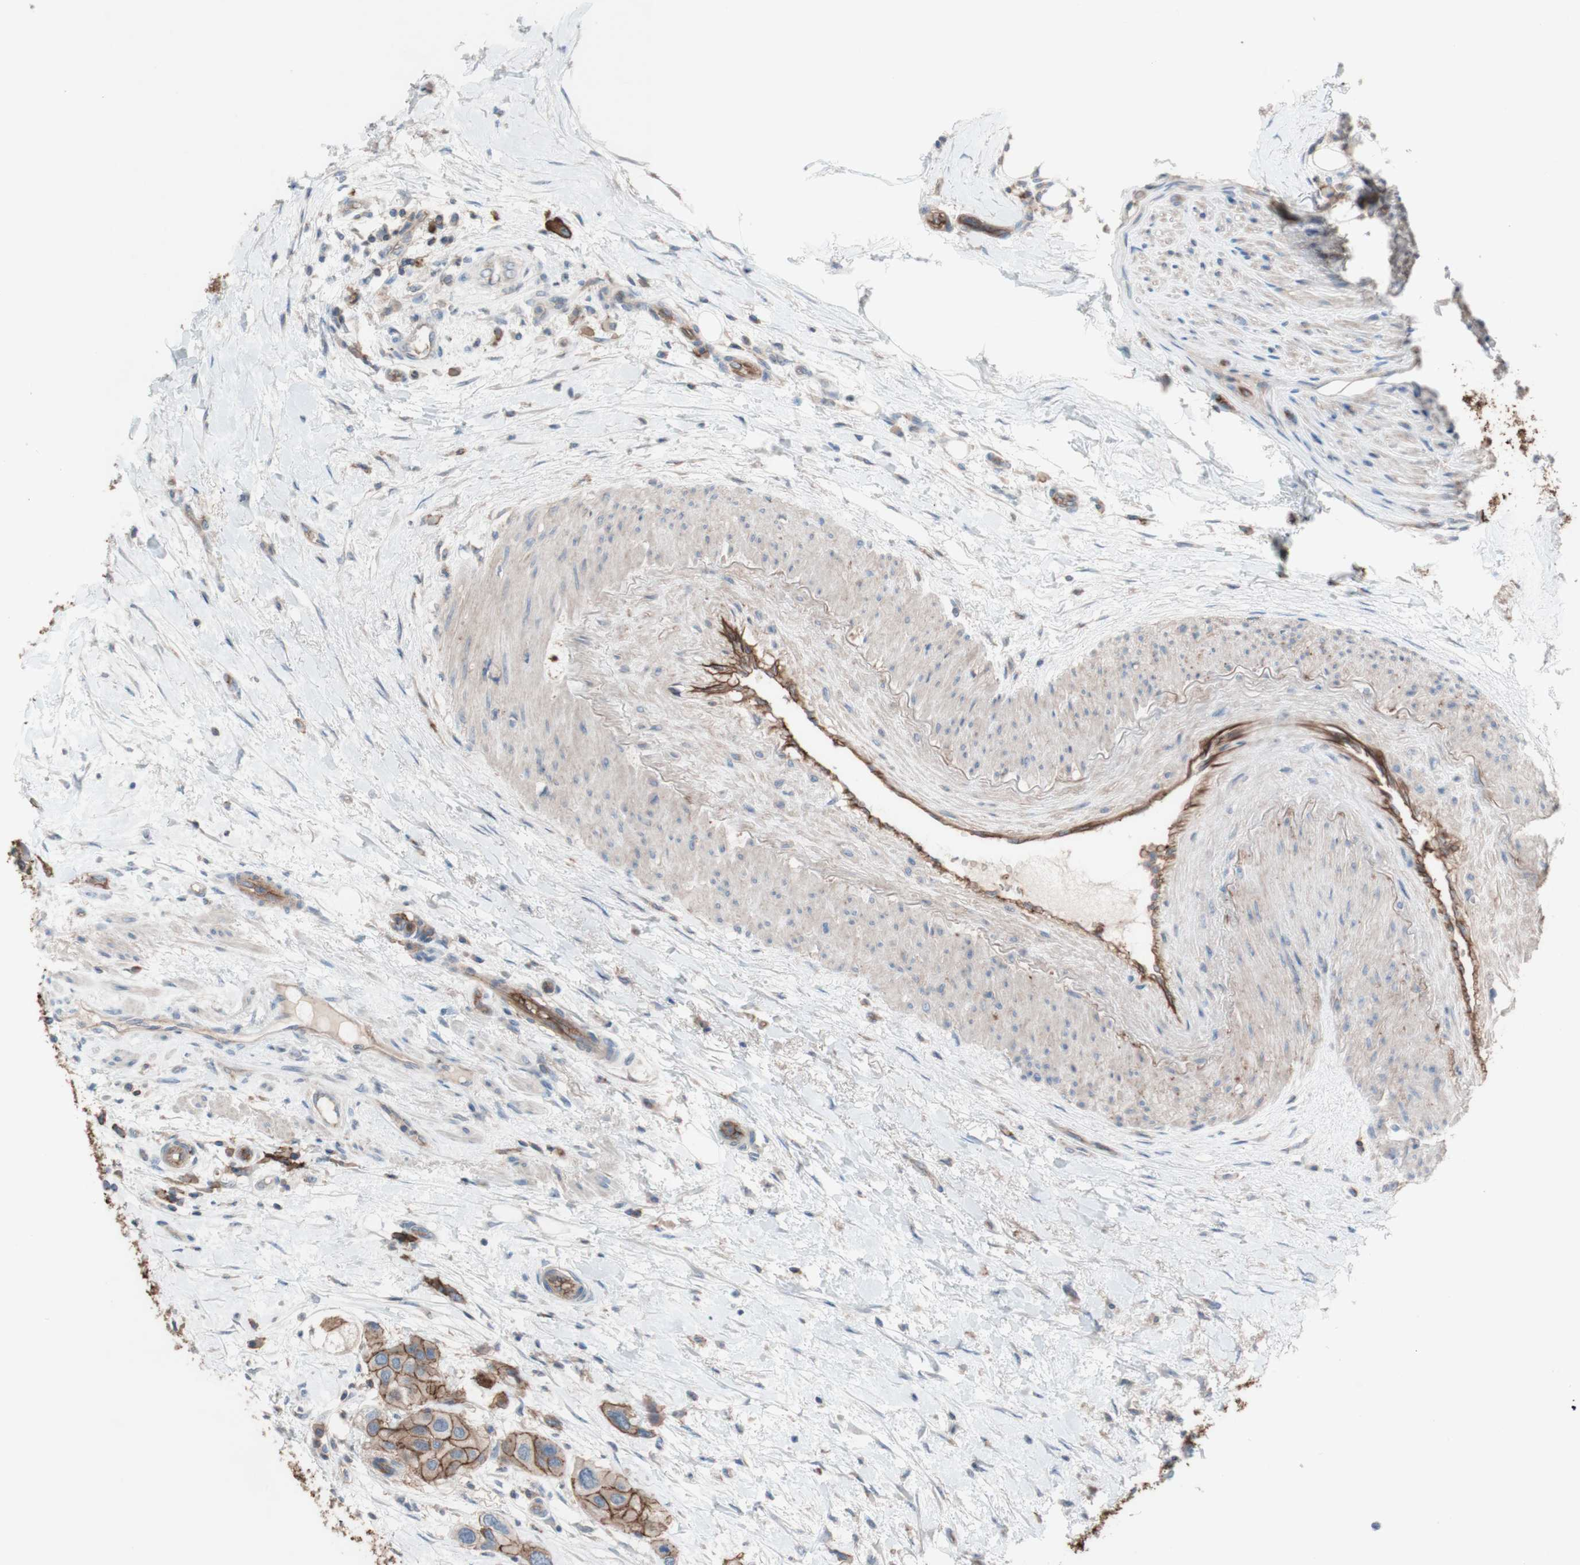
{"staining": {"intensity": "weak", "quantity": ">75%", "location": "cytoplasmic/membranous"}, "tissue": "urothelial cancer", "cell_type": "Tumor cells", "image_type": "cancer", "snomed": [{"axis": "morphology", "description": "Urothelial carcinoma, High grade"}, {"axis": "topography", "description": "Urinary bladder"}], "caption": "High-grade urothelial carcinoma stained for a protein reveals weak cytoplasmic/membranous positivity in tumor cells. (DAB (3,3'-diaminobenzidine) IHC, brown staining for protein, blue staining for nuclei).", "gene": "CD46", "patient": {"sex": "female", "age": 56}}